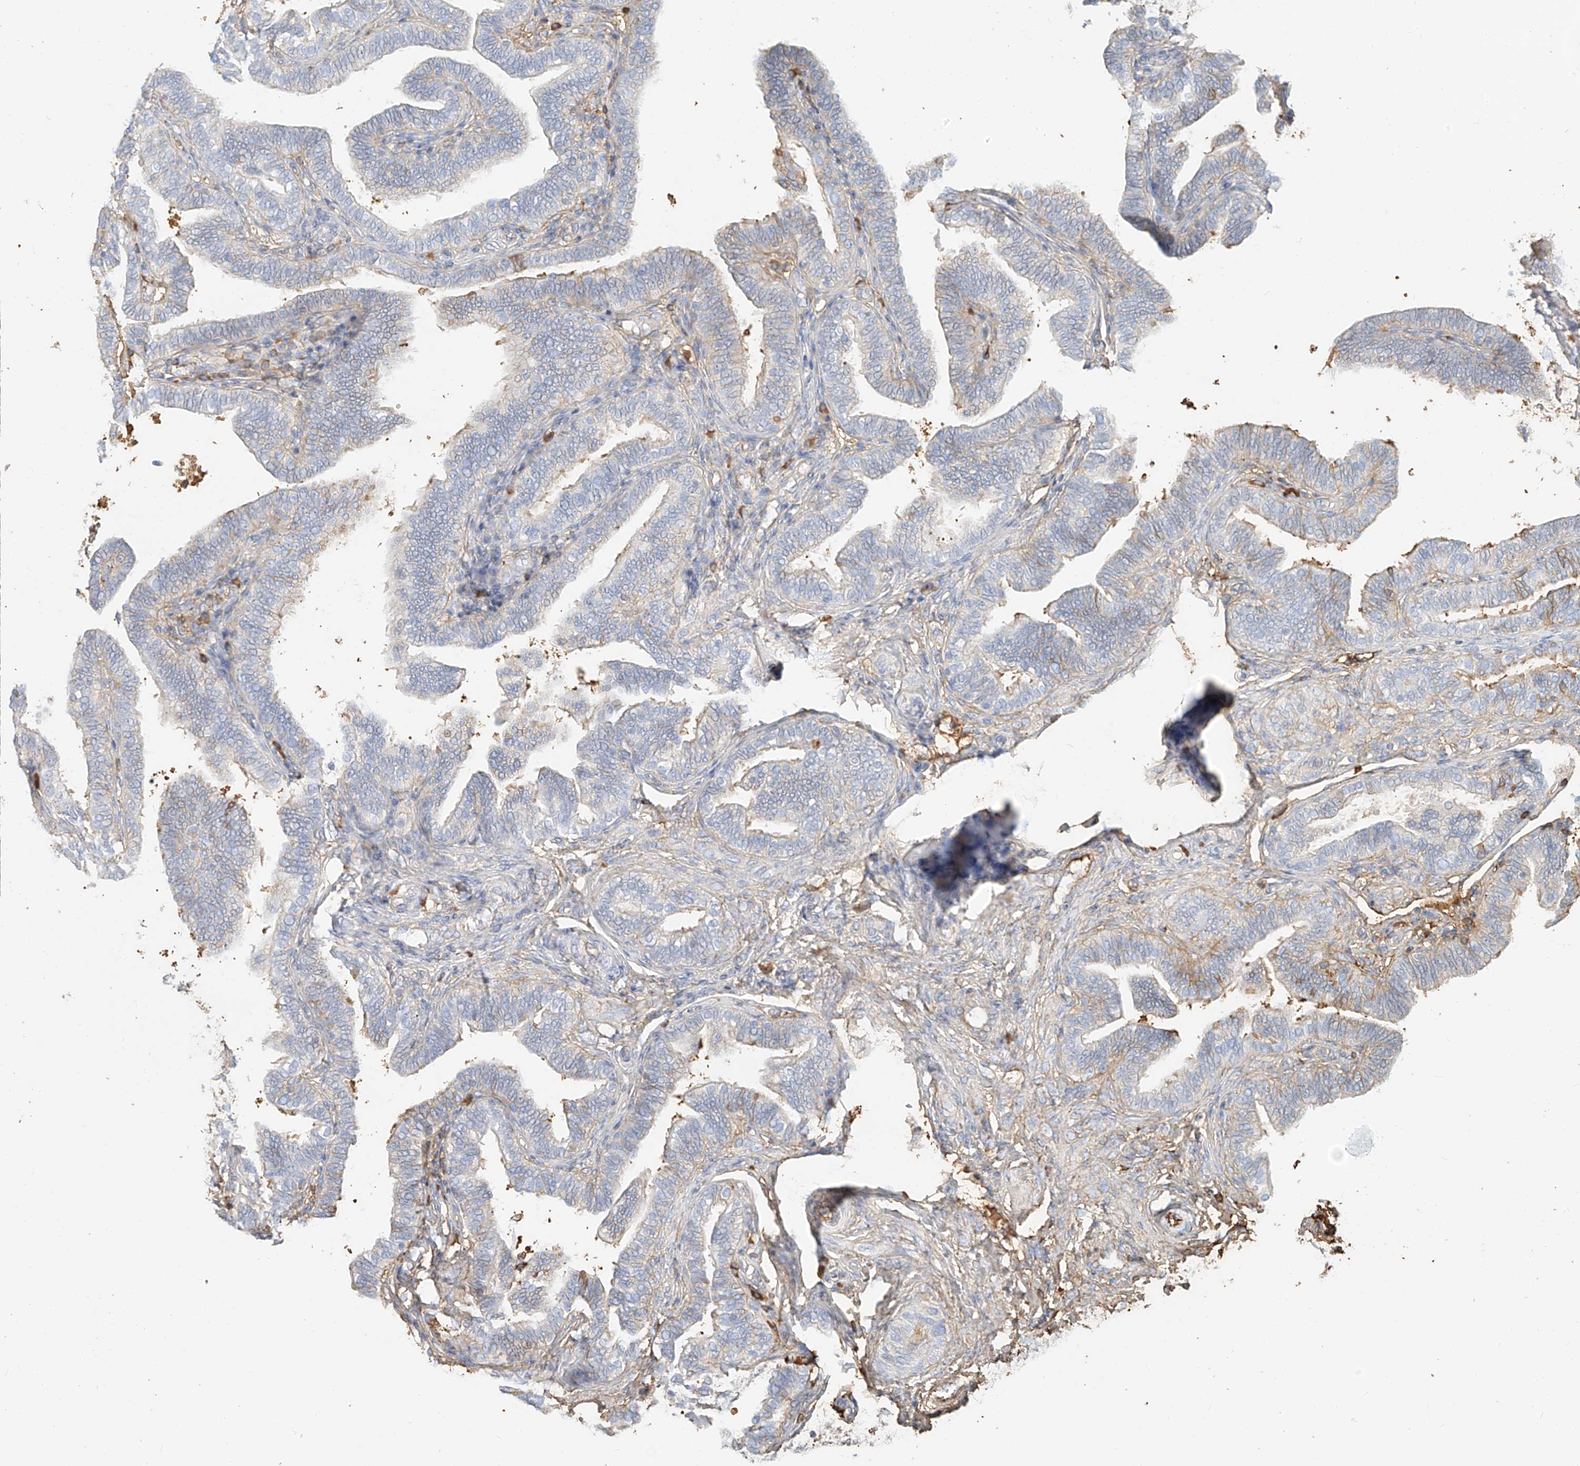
{"staining": {"intensity": "moderate", "quantity": "<25%", "location": "cytoplasmic/membranous"}, "tissue": "fallopian tube", "cell_type": "Glandular cells", "image_type": "normal", "snomed": [{"axis": "morphology", "description": "Normal tissue, NOS"}, {"axis": "topography", "description": "Fallopian tube"}], "caption": "DAB immunohistochemical staining of normal fallopian tube displays moderate cytoplasmic/membranous protein staining in approximately <25% of glandular cells.", "gene": "ZFP30", "patient": {"sex": "female", "age": 39}}